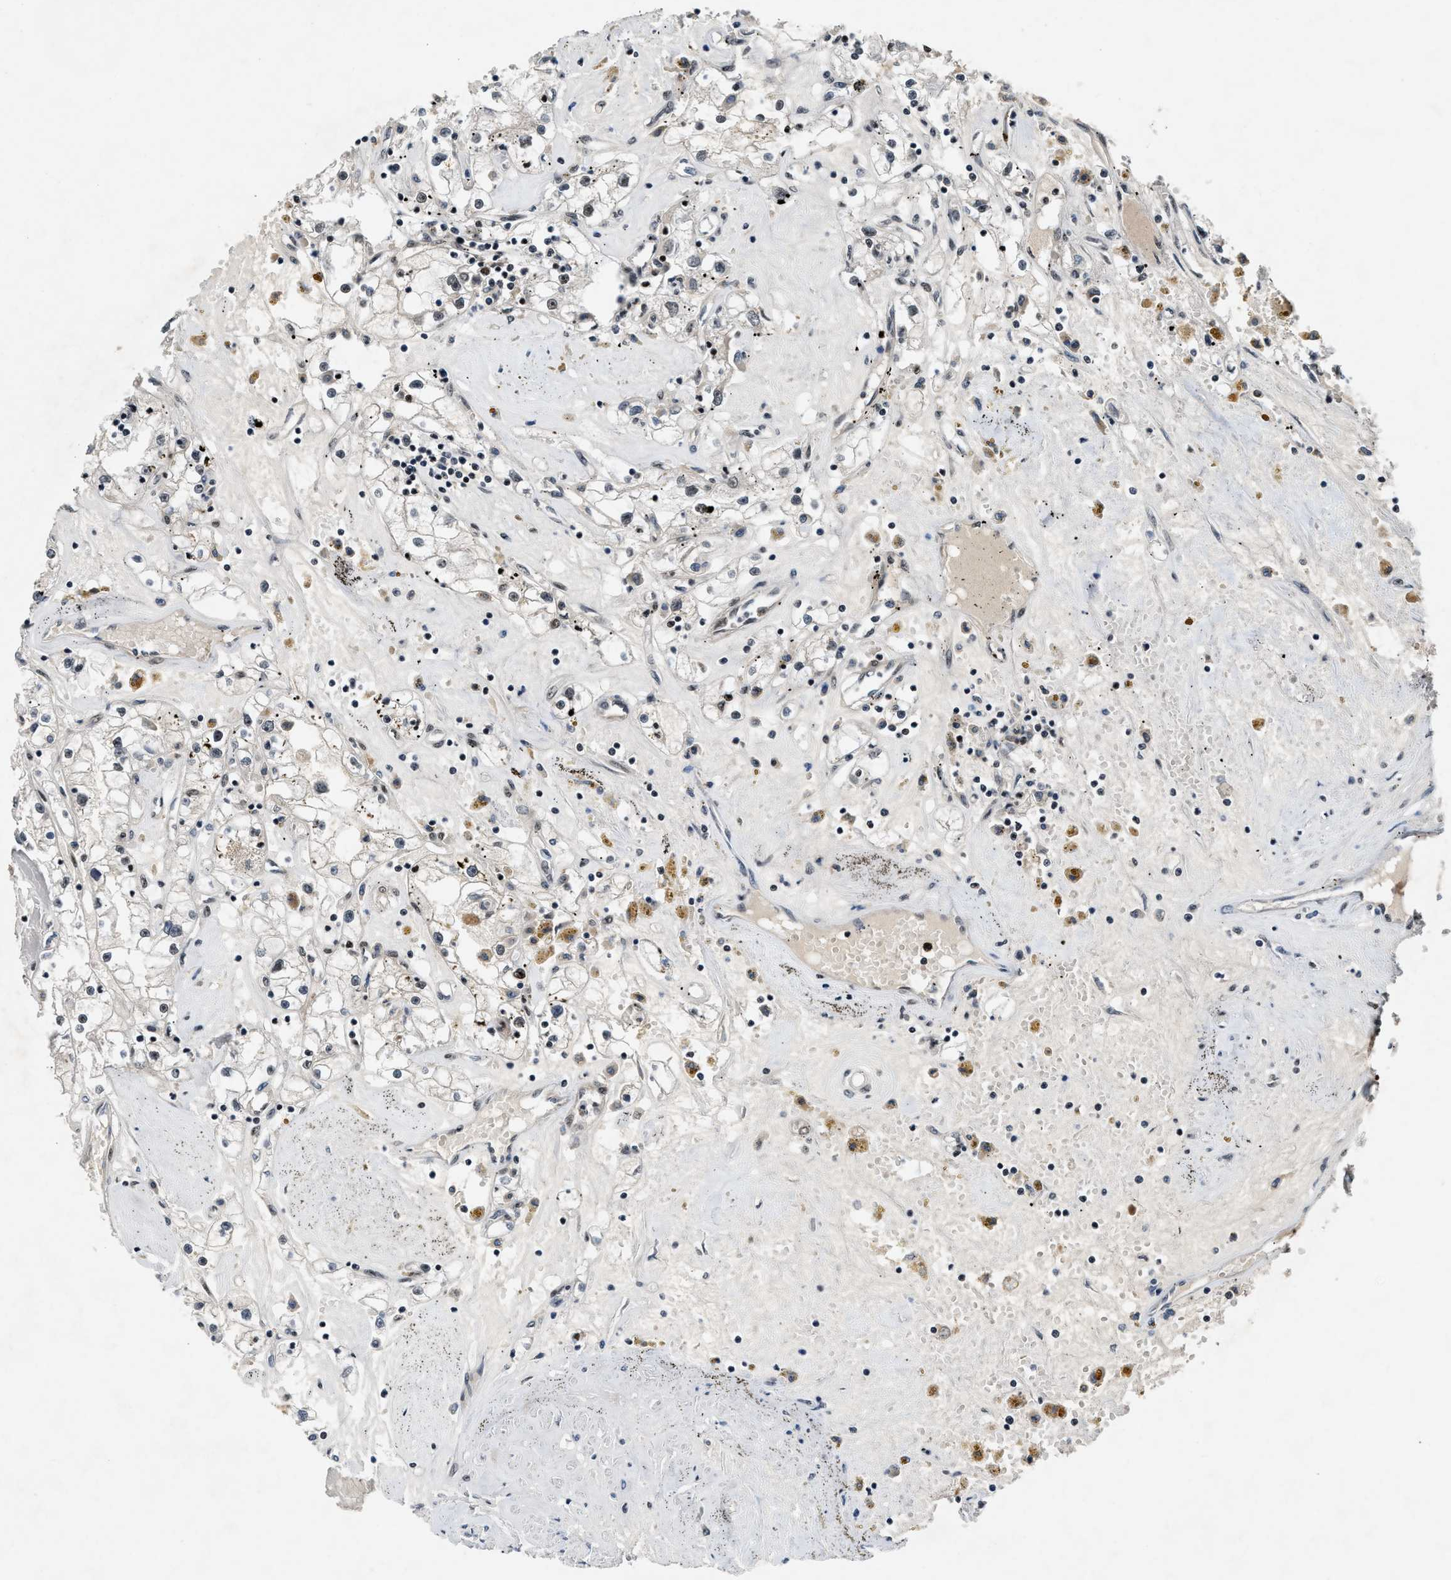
{"staining": {"intensity": "weak", "quantity": "<25%", "location": "nuclear"}, "tissue": "renal cancer", "cell_type": "Tumor cells", "image_type": "cancer", "snomed": [{"axis": "morphology", "description": "Adenocarcinoma, NOS"}, {"axis": "topography", "description": "Kidney"}], "caption": "Immunohistochemical staining of renal adenocarcinoma reveals no significant staining in tumor cells.", "gene": "NCOA1", "patient": {"sex": "male", "age": 56}}